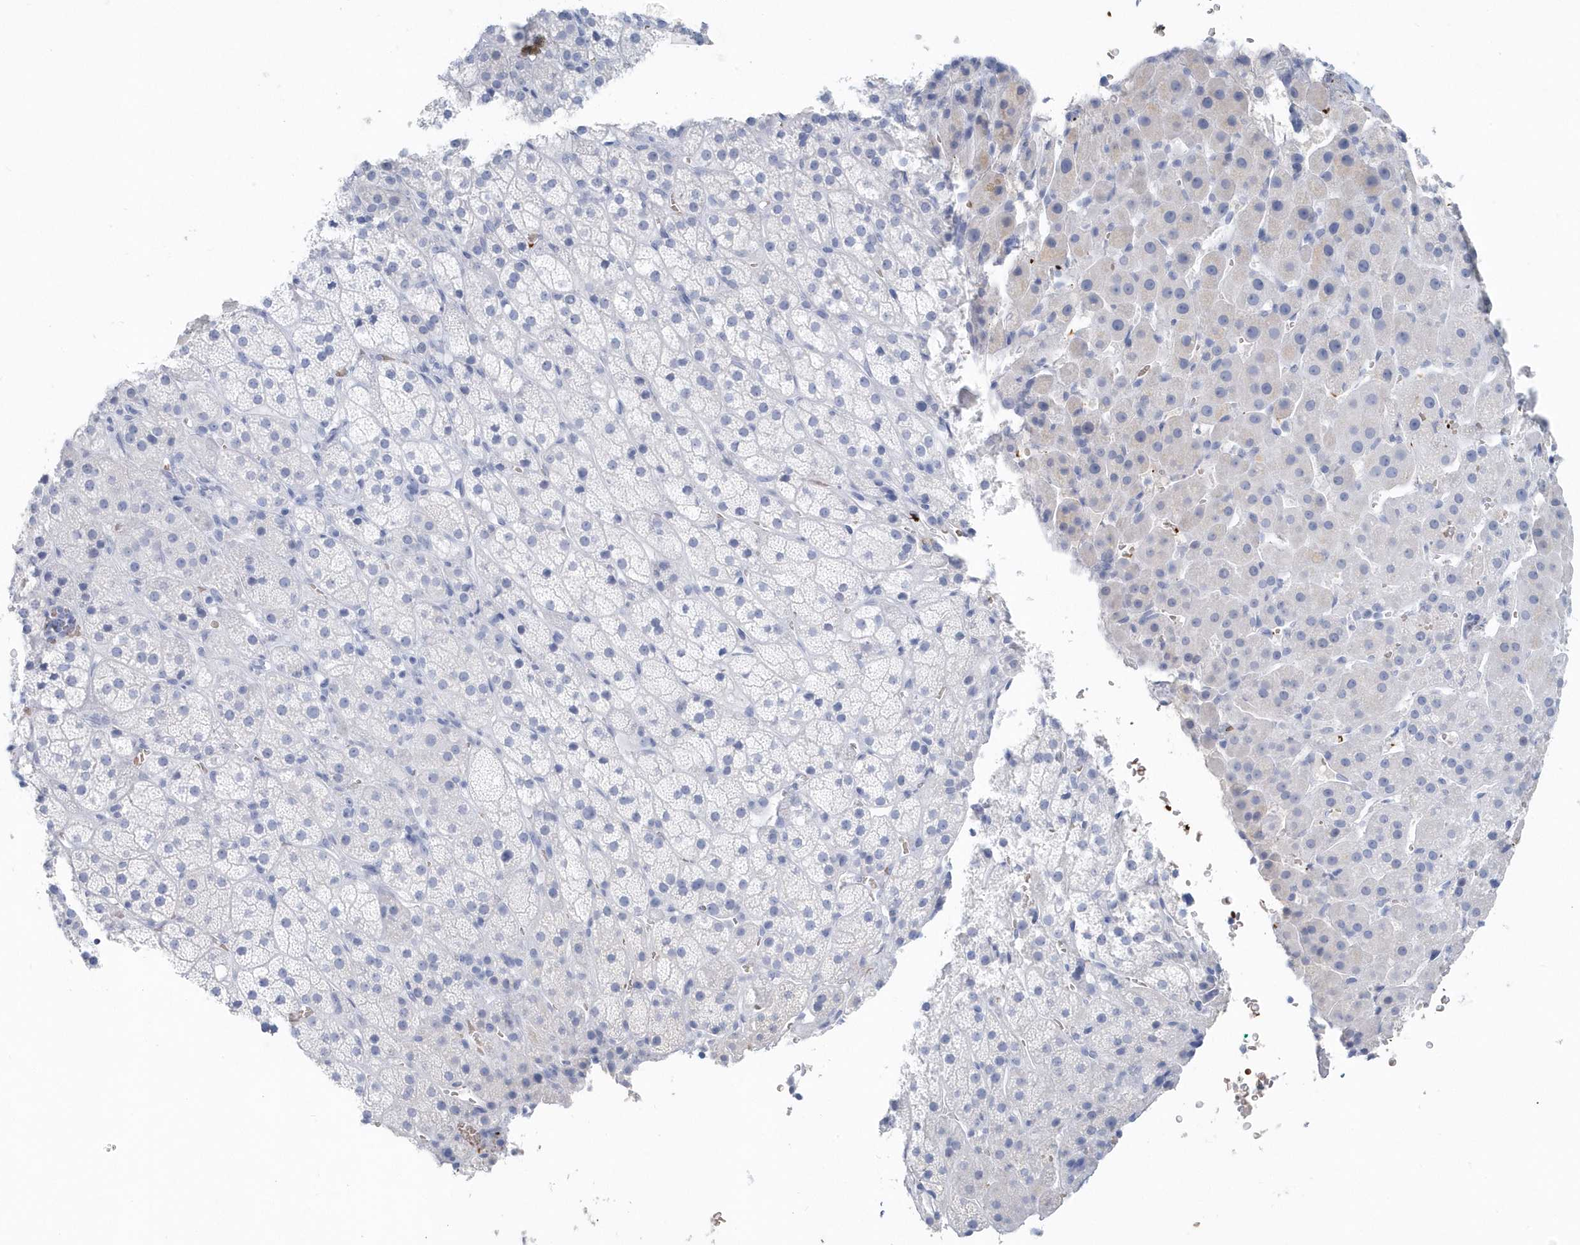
{"staining": {"intensity": "negative", "quantity": "none", "location": "none"}, "tissue": "adrenal gland", "cell_type": "Glandular cells", "image_type": "normal", "snomed": [{"axis": "morphology", "description": "Normal tissue, NOS"}, {"axis": "topography", "description": "Adrenal gland"}], "caption": "This is a image of immunohistochemistry (IHC) staining of benign adrenal gland, which shows no staining in glandular cells. Nuclei are stained in blue.", "gene": "HBA2", "patient": {"sex": "female", "age": 57}}